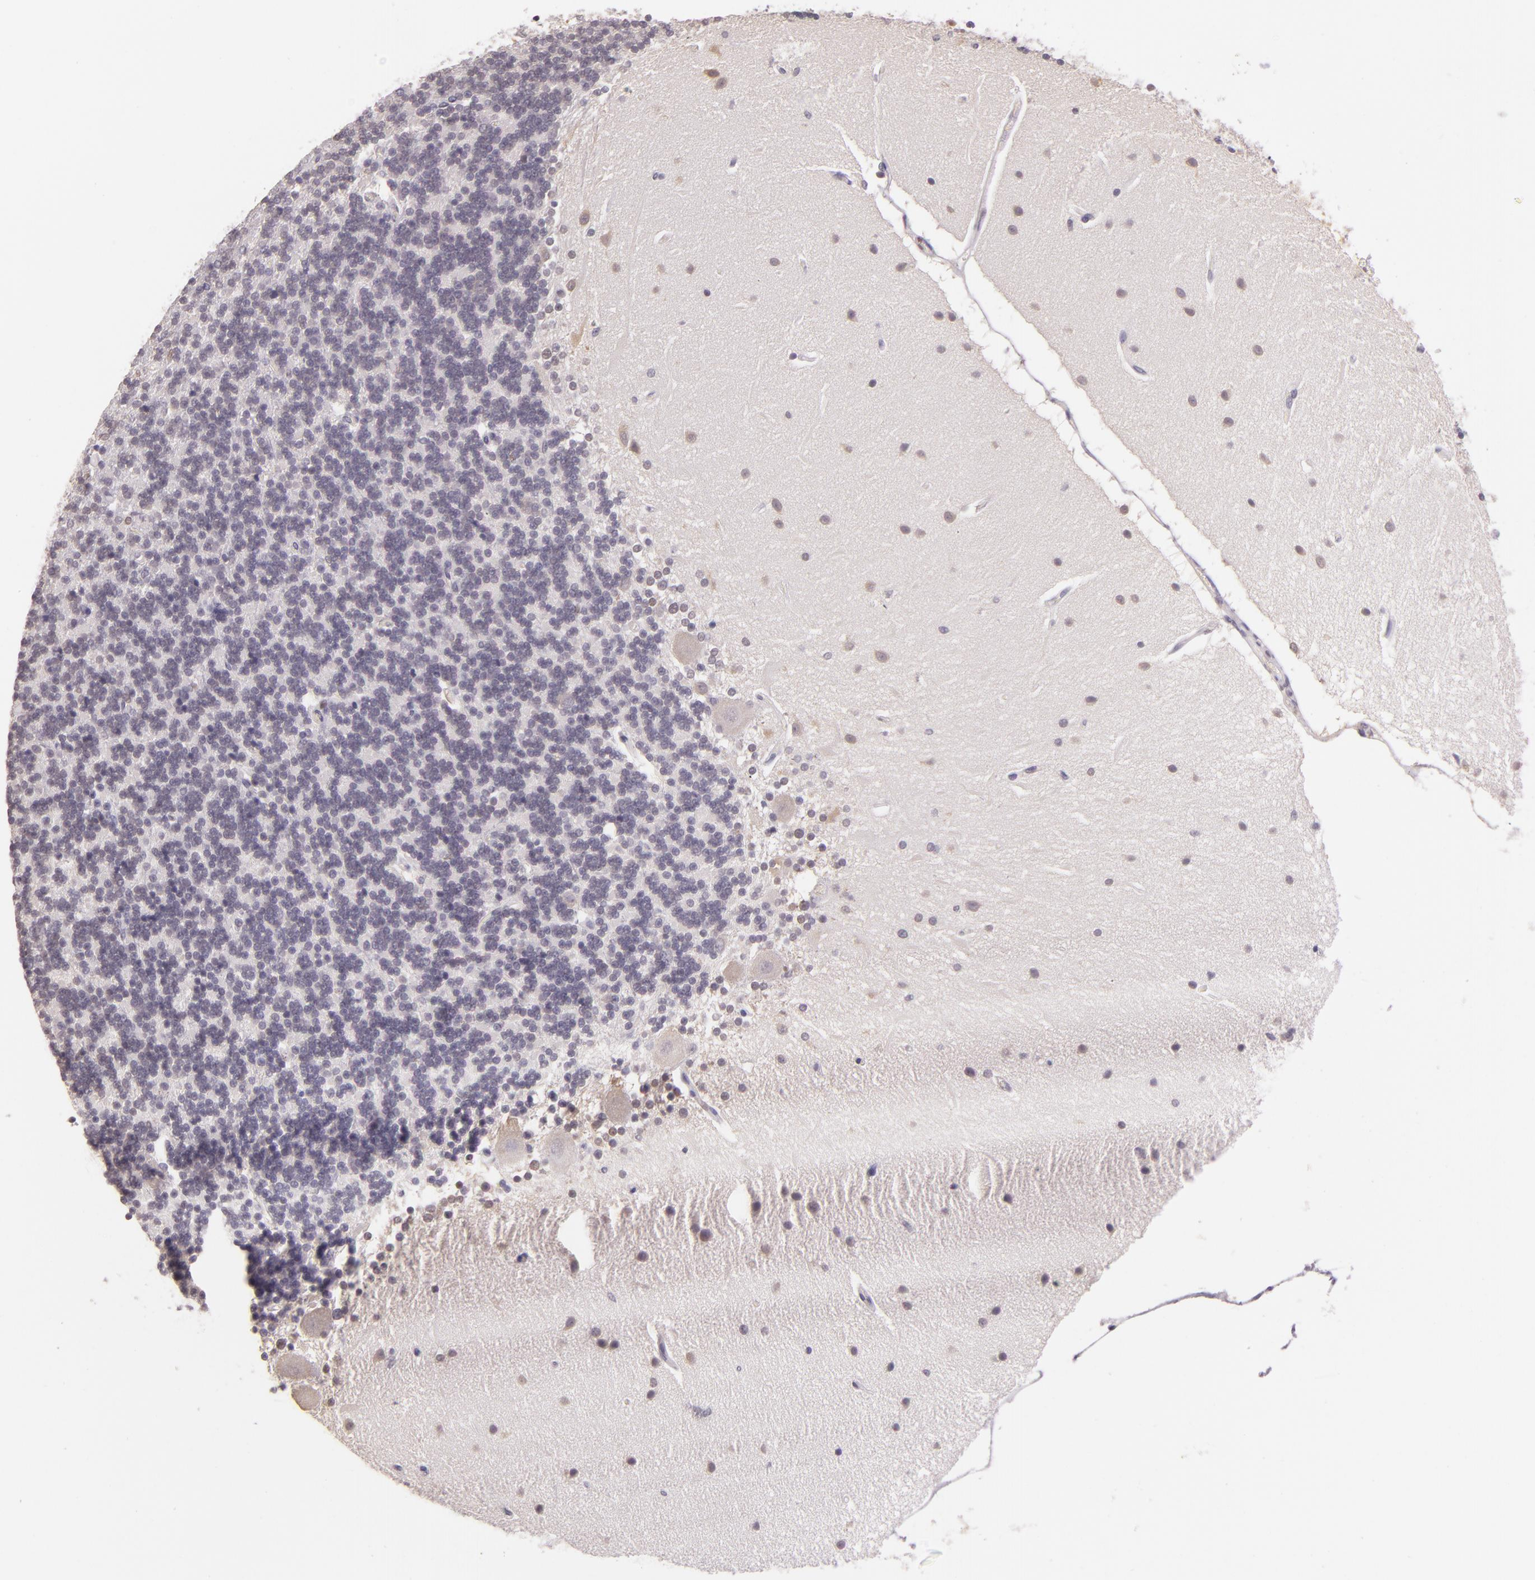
{"staining": {"intensity": "weak", "quantity": "25%-75%", "location": "cytoplasmic/membranous"}, "tissue": "cerebellum", "cell_type": "Cells in granular layer", "image_type": "normal", "snomed": [{"axis": "morphology", "description": "Normal tissue, NOS"}, {"axis": "topography", "description": "Cerebellum"}], "caption": "Immunohistochemistry histopathology image of normal human cerebellum stained for a protein (brown), which exhibits low levels of weak cytoplasmic/membranous staining in about 25%-75% of cells in granular layer.", "gene": "HSPA8", "patient": {"sex": "female", "age": 54}}